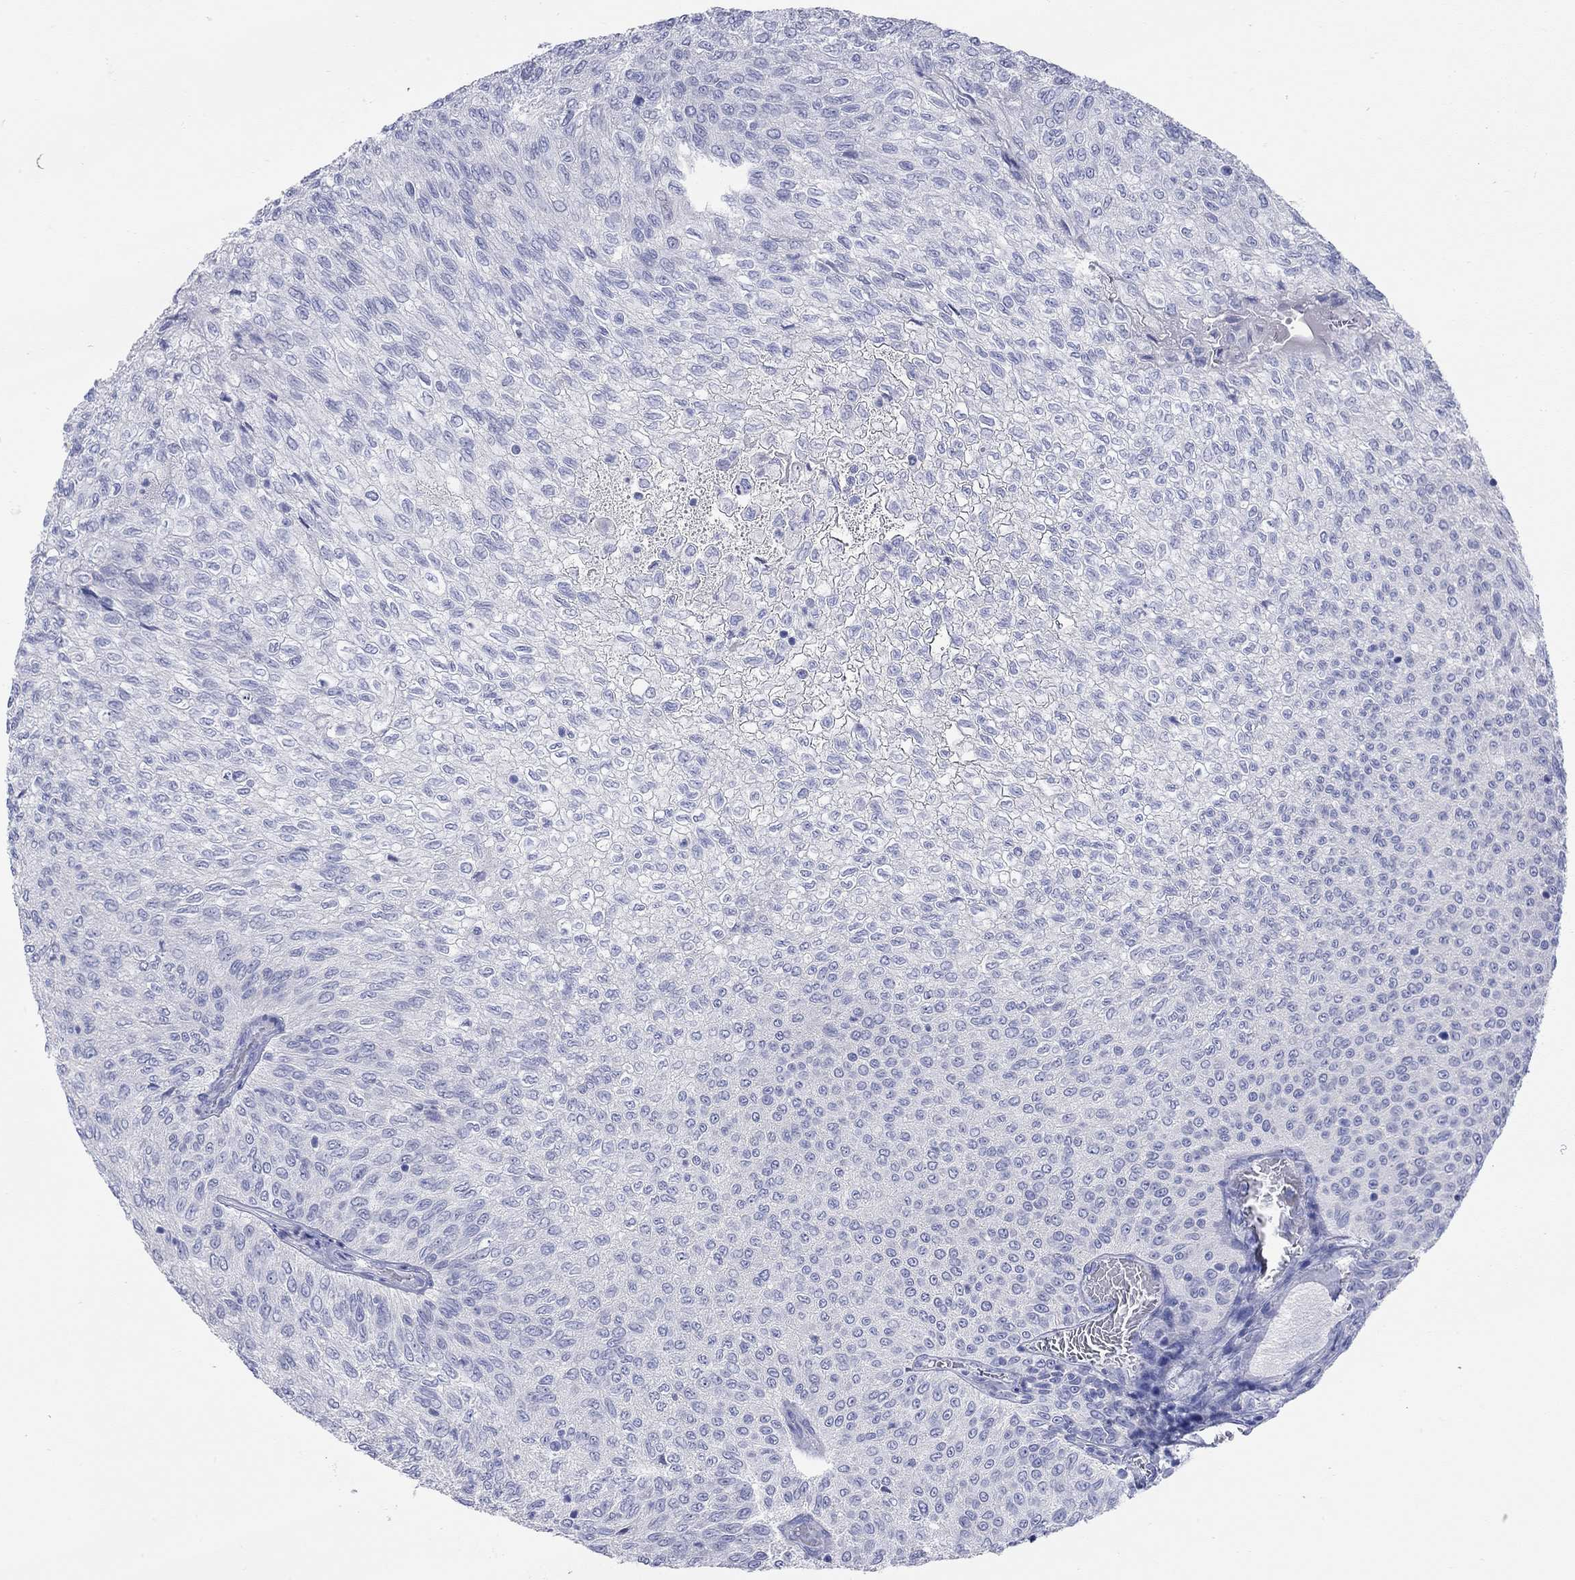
{"staining": {"intensity": "negative", "quantity": "none", "location": "none"}, "tissue": "urothelial cancer", "cell_type": "Tumor cells", "image_type": "cancer", "snomed": [{"axis": "morphology", "description": "Urothelial carcinoma, Low grade"}, {"axis": "topography", "description": "Urinary bladder"}], "caption": "High magnification brightfield microscopy of urothelial carcinoma (low-grade) stained with DAB (brown) and counterstained with hematoxylin (blue): tumor cells show no significant staining. (DAB immunohistochemistry (IHC), high magnification).", "gene": "SPATA9", "patient": {"sex": "male", "age": 78}}